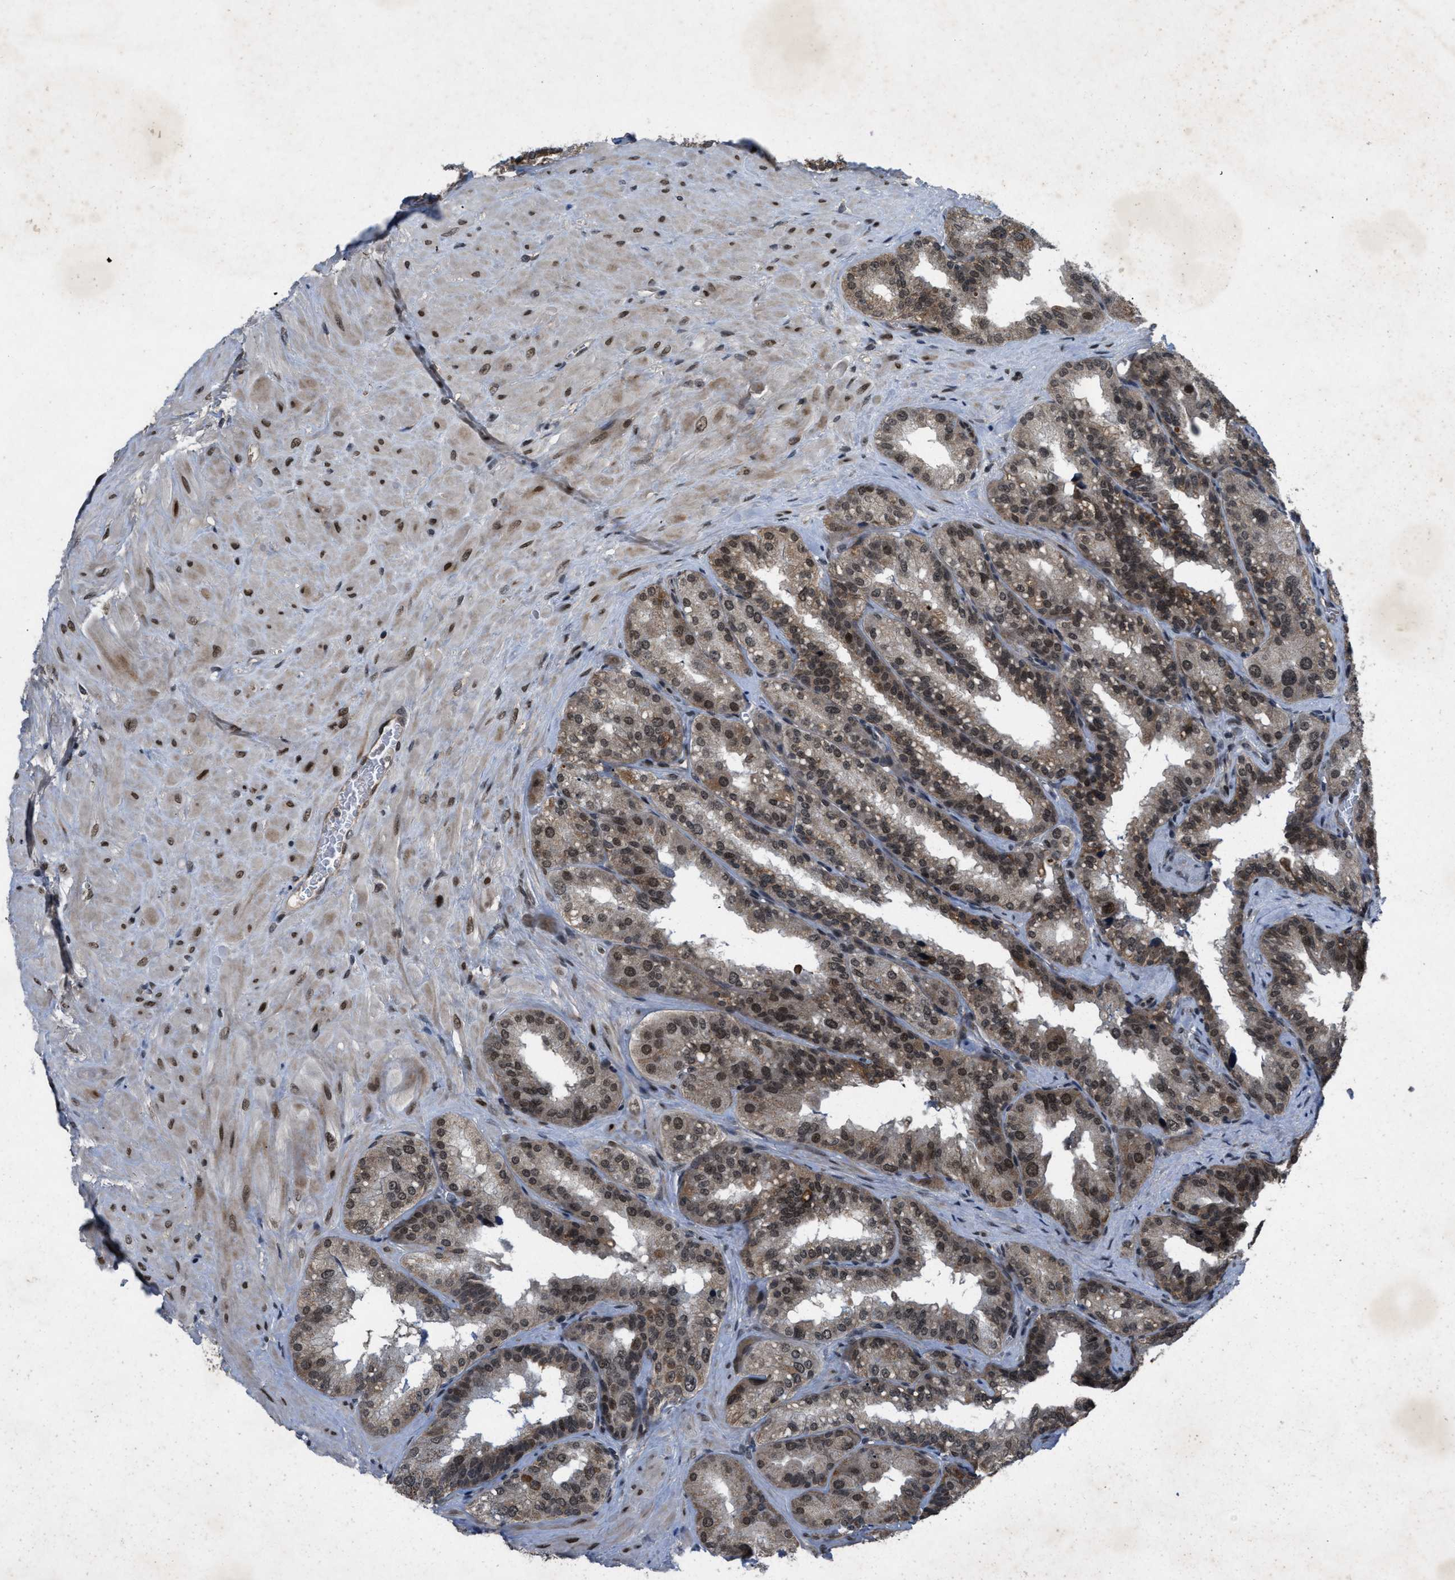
{"staining": {"intensity": "weak", "quantity": ">75%", "location": "cytoplasmic/membranous,nuclear"}, "tissue": "seminal vesicle", "cell_type": "Glandular cells", "image_type": "normal", "snomed": [{"axis": "morphology", "description": "Normal tissue, NOS"}, {"axis": "topography", "description": "Prostate"}, {"axis": "topography", "description": "Seminal veicle"}], "caption": "Immunohistochemical staining of normal human seminal vesicle shows >75% levels of weak cytoplasmic/membranous,nuclear protein positivity in about >75% of glandular cells. (IHC, brightfield microscopy, high magnification).", "gene": "ZNHIT1", "patient": {"sex": "male", "age": 51}}